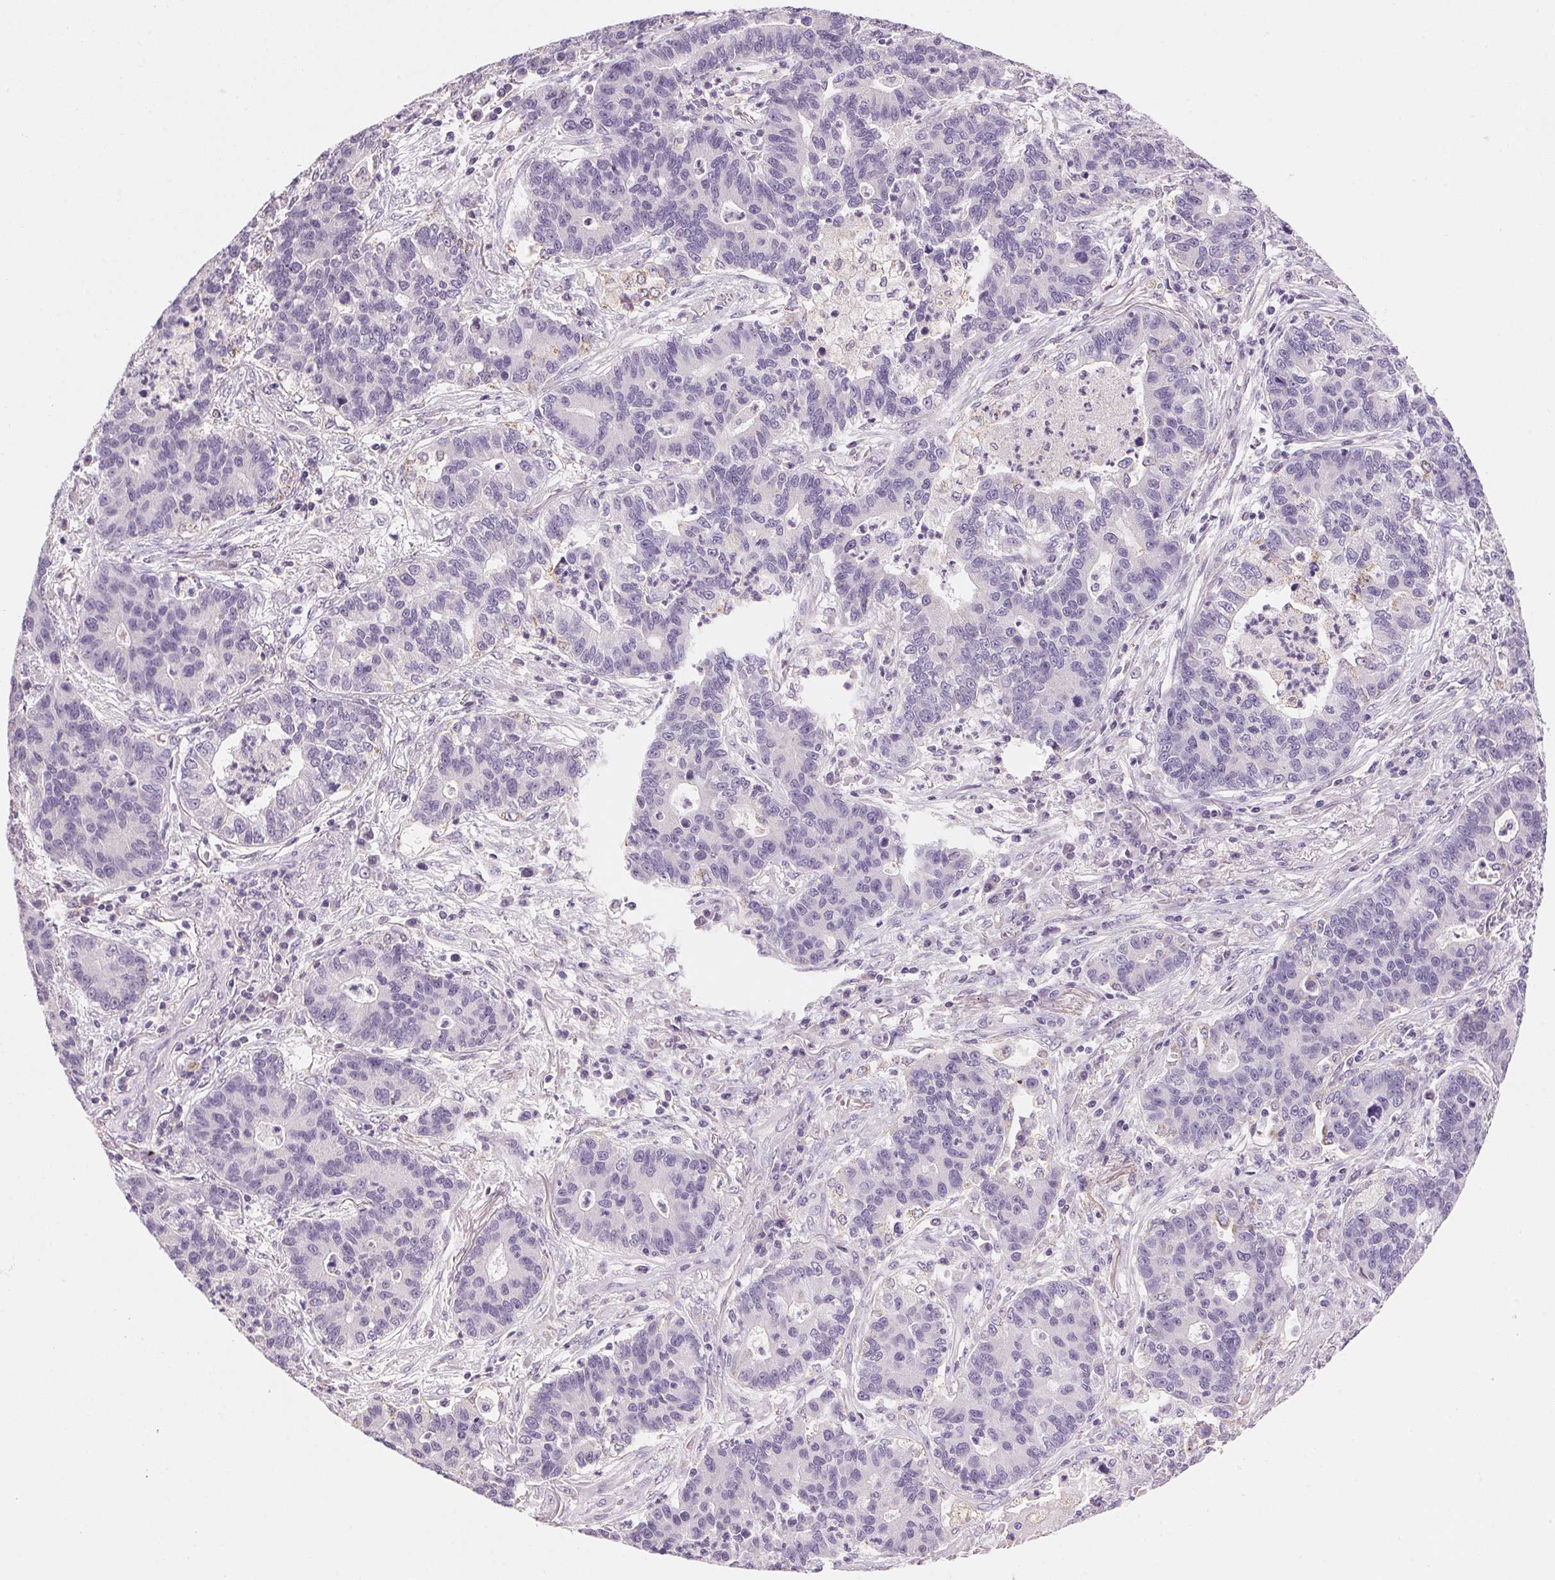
{"staining": {"intensity": "negative", "quantity": "none", "location": "none"}, "tissue": "lung cancer", "cell_type": "Tumor cells", "image_type": "cancer", "snomed": [{"axis": "morphology", "description": "Adenocarcinoma, NOS"}, {"axis": "topography", "description": "Lung"}], "caption": "The histopathology image shows no significant positivity in tumor cells of lung adenocarcinoma. (Stains: DAB (3,3'-diaminobenzidine) immunohistochemistry with hematoxylin counter stain, Microscopy: brightfield microscopy at high magnification).", "gene": "CYP11B1", "patient": {"sex": "female", "age": 57}}